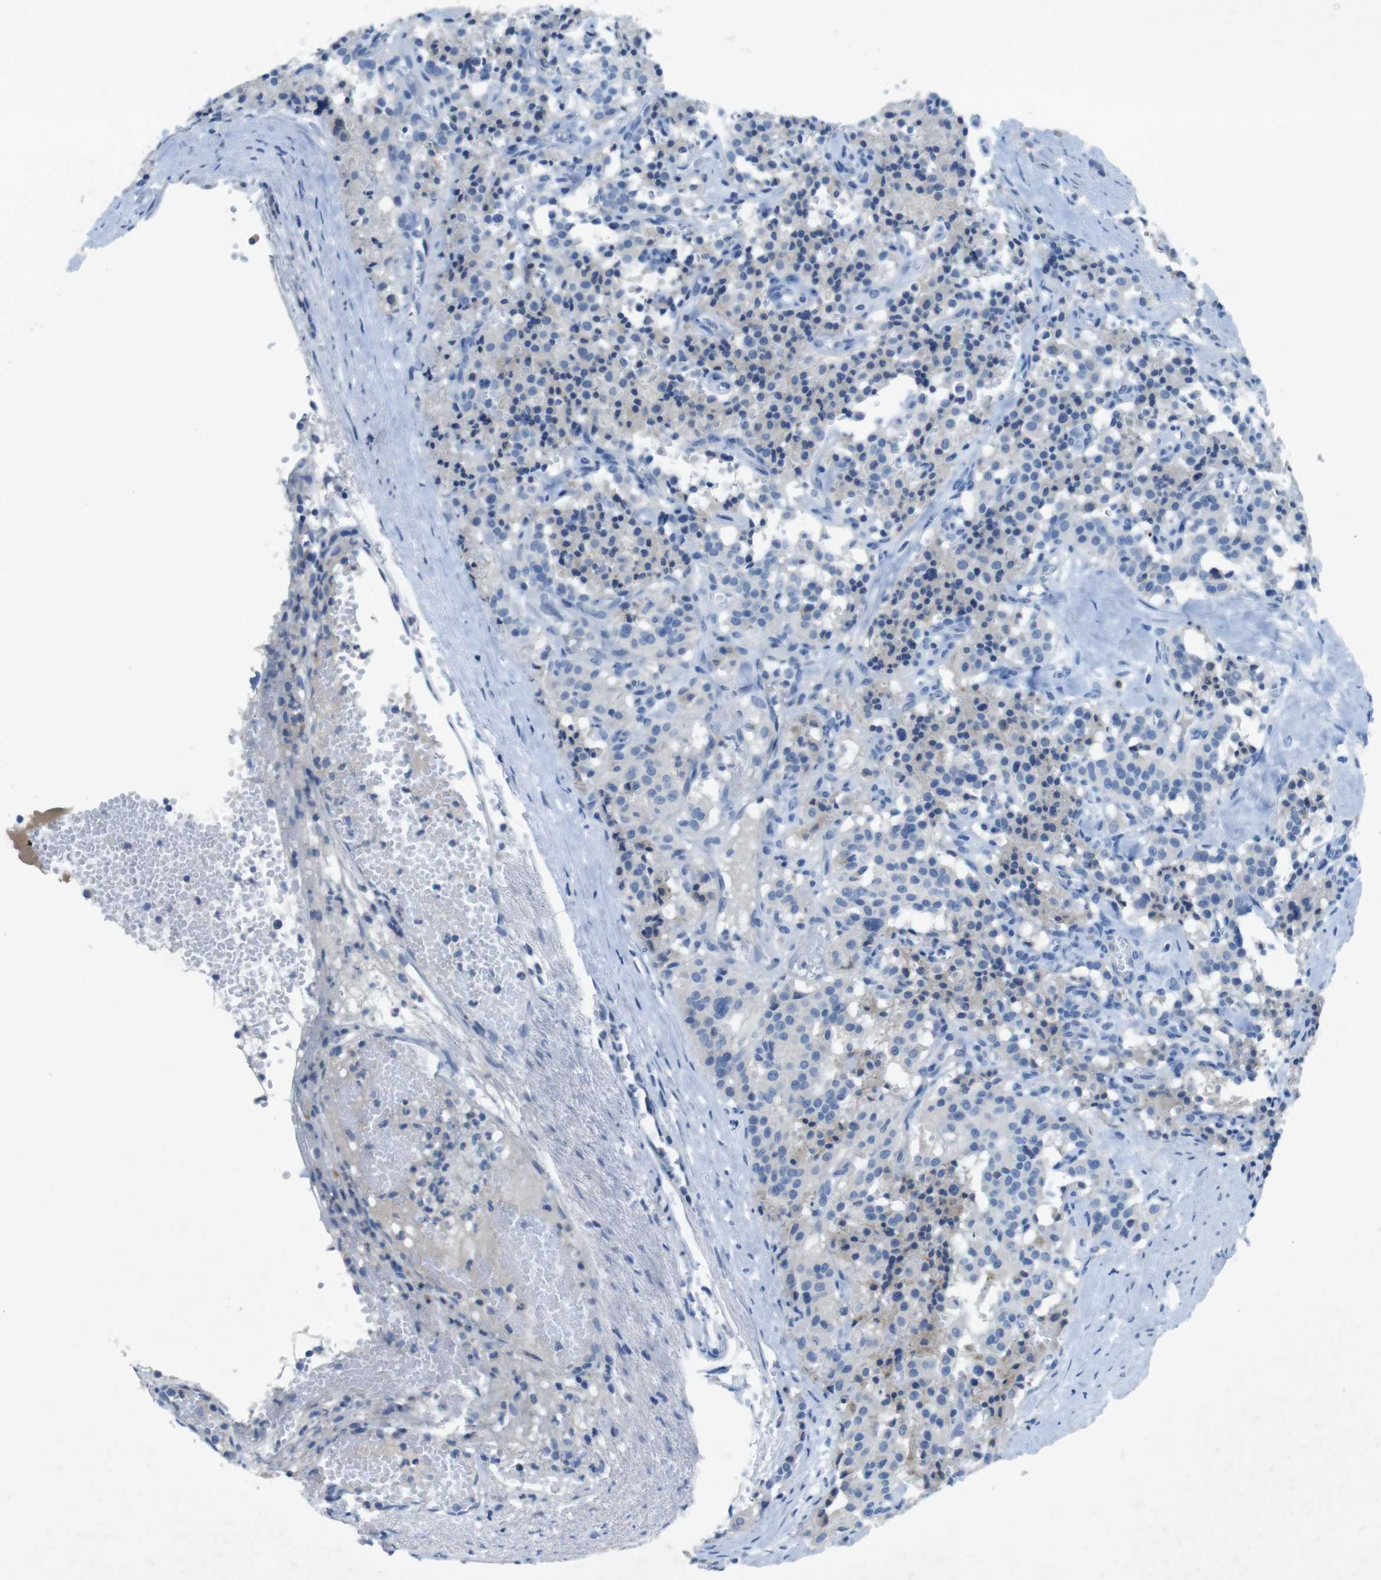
{"staining": {"intensity": "weak", "quantity": "<25%", "location": "cytoplasmic/membranous"}, "tissue": "carcinoid", "cell_type": "Tumor cells", "image_type": "cancer", "snomed": [{"axis": "morphology", "description": "Carcinoid, malignant, NOS"}, {"axis": "topography", "description": "Lung"}], "caption": "This is an immunohistochemistry histopathology image of carcinoid. There is no staining in tumor cells.", "gene": "CD320", "patient": {"sex": "male", "age": 30}}